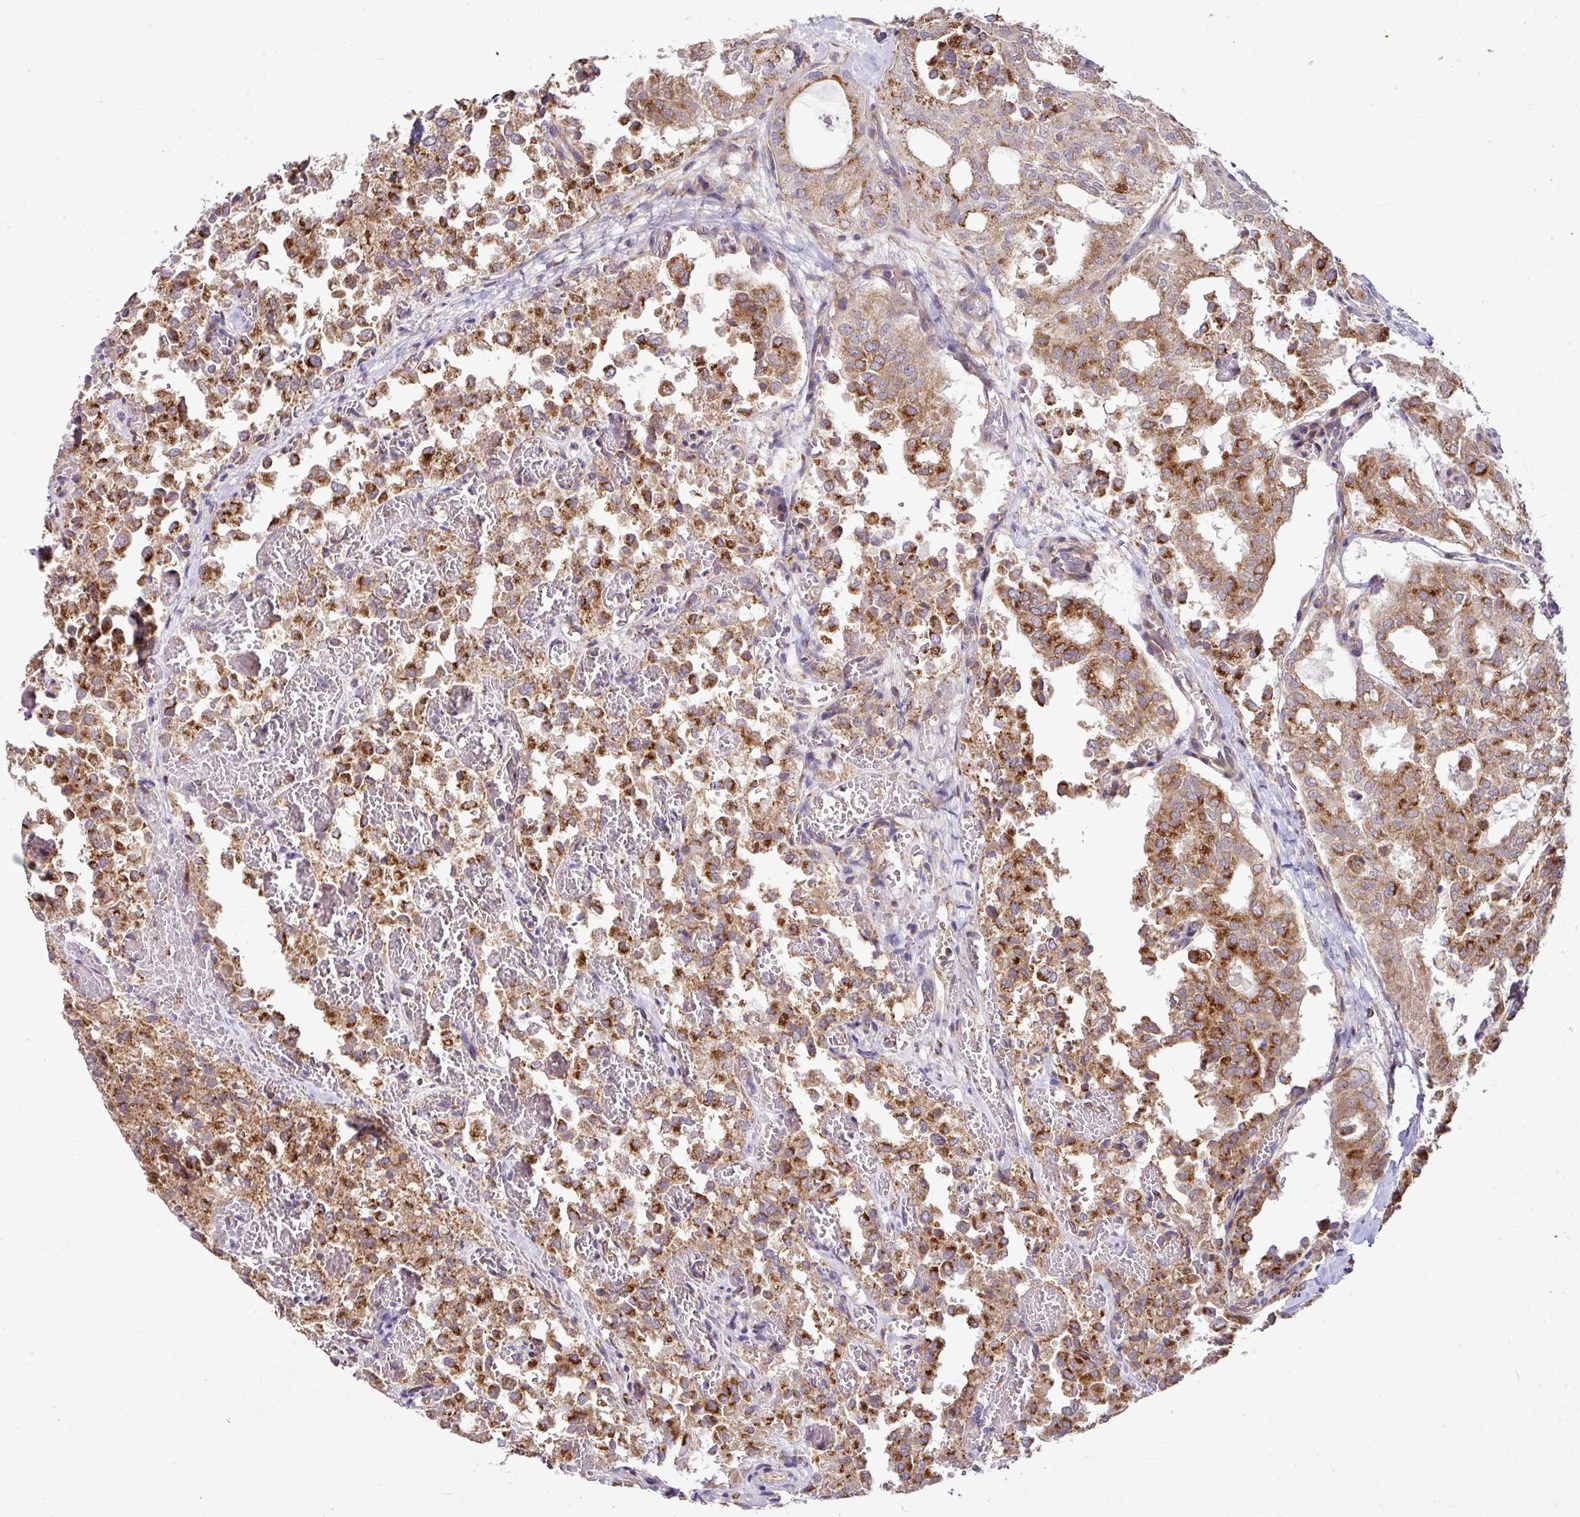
{"staining": {"intensity": "strong", "quantity": ">75%", "location": "cytoplasmic/membranous"}, "tissue": "thyroid cancer", "cell_type": "Tumor cells", "image_type": "cancer", "snomed": [{"axis": "morphology", "description": "Follicular adenoma carcinoma, NOS"}, {"axis": "topography", "description": "Thyroid gland"}], "caption": "Approximately >75% of tumor cells in thyroid follicular adenoma carcinoma reveal strong cytoplasmic/membranous protein staining as visualized by brown immunohistochemical staining.", "gene": "TIMMDC1", "patient": {"sex": "male", "age": 75}}